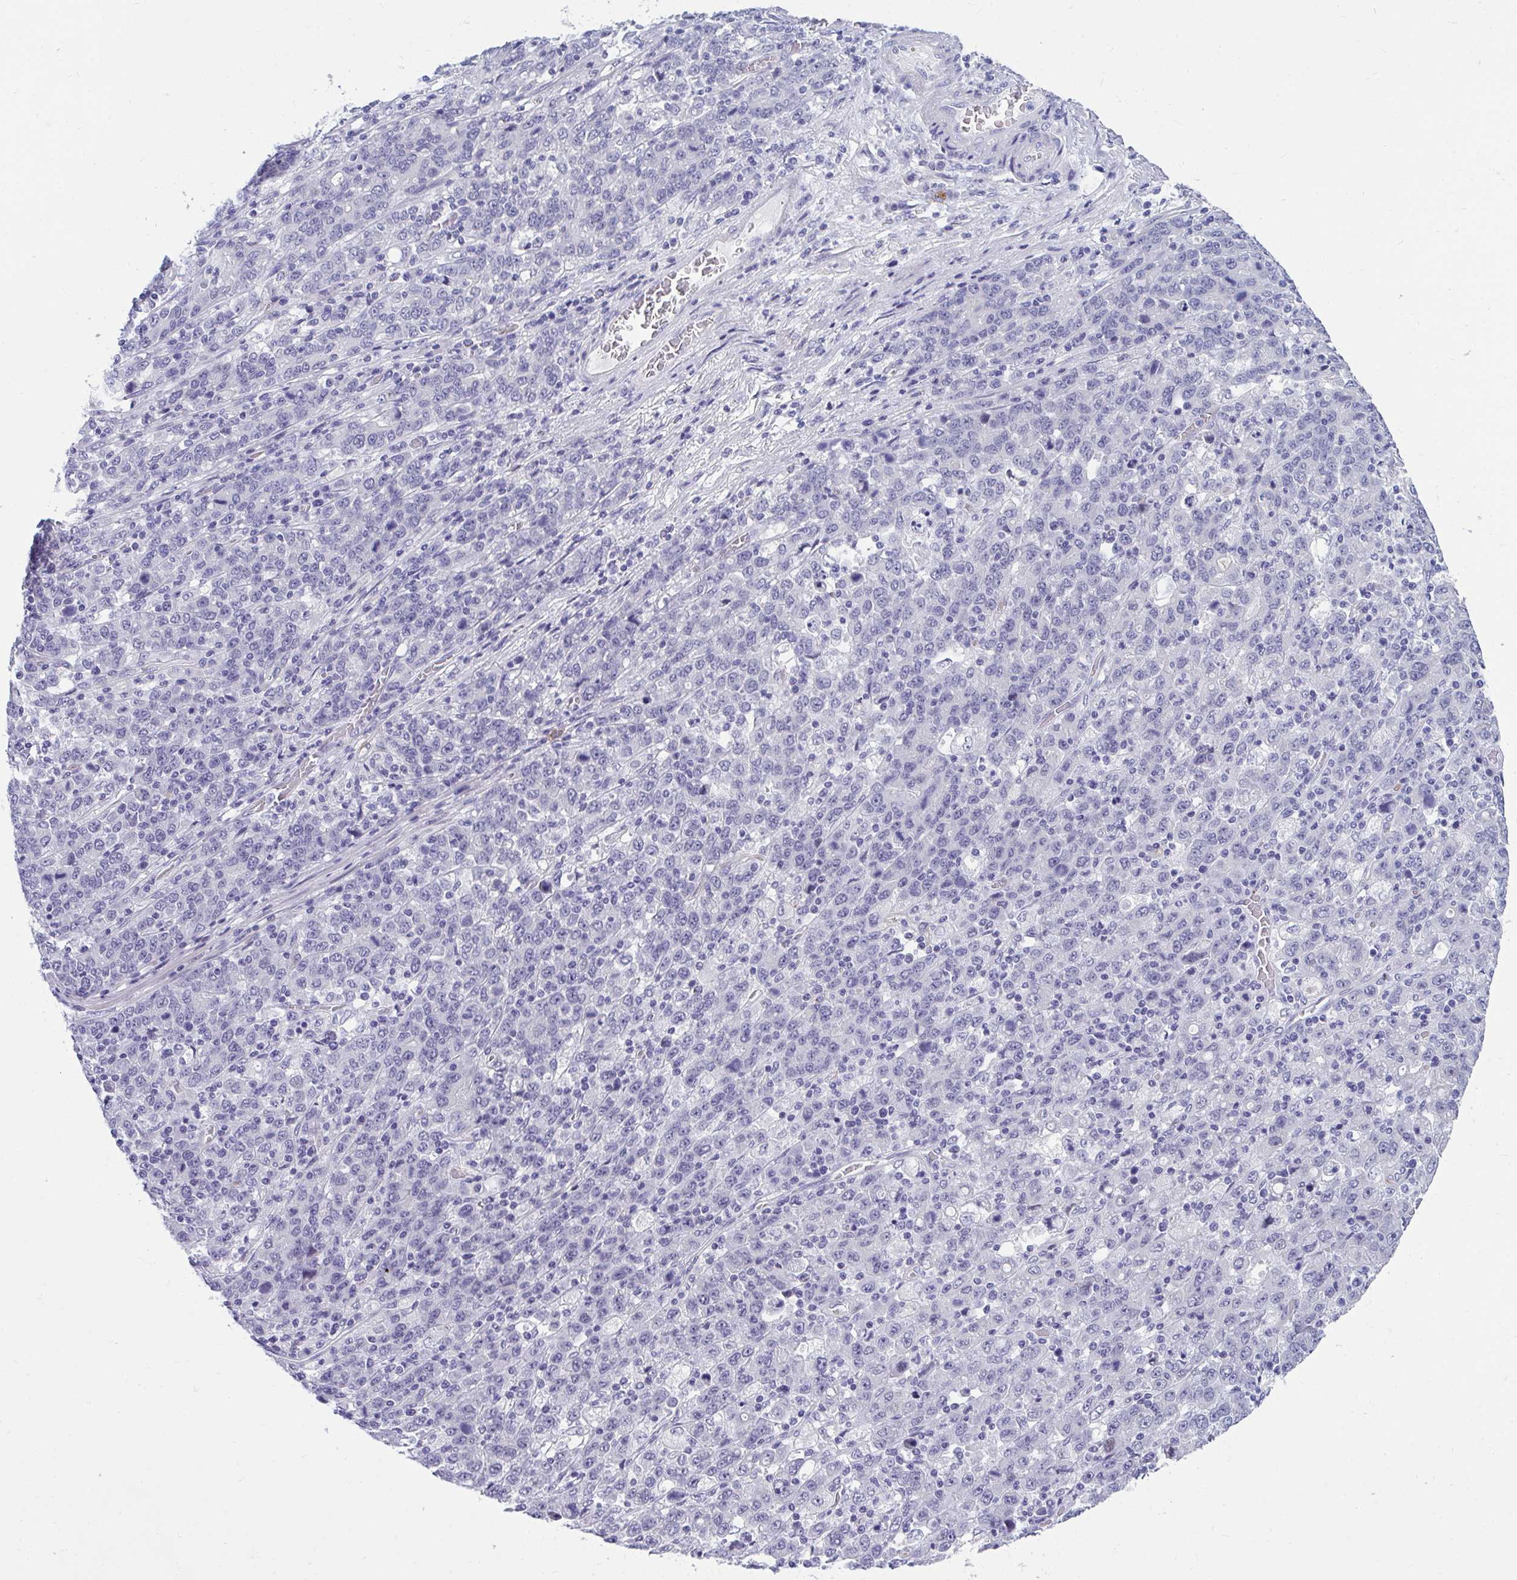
{"staining": {"intensity": "negative", "quantity": "none", "location": "none"}, "tissue": "stomach cancer", "cell_type": "Tumor cells", "image_type": "cancer", "snomed": [{"axis": "morphology", "description": "Adenocarcinoma, NOS"}, {"axis": "topography", "description": "Stomach, upper"}], "caption": "High magnification brightfield microscopy of stomach cancer (adenocarcinoma) stained with DAB (brown) and counterstained with hematoxylin (blue): tumor cells show no significant positivity.", "gene": "TSBP1", "patient": {"sex": "male", "age": 69}}